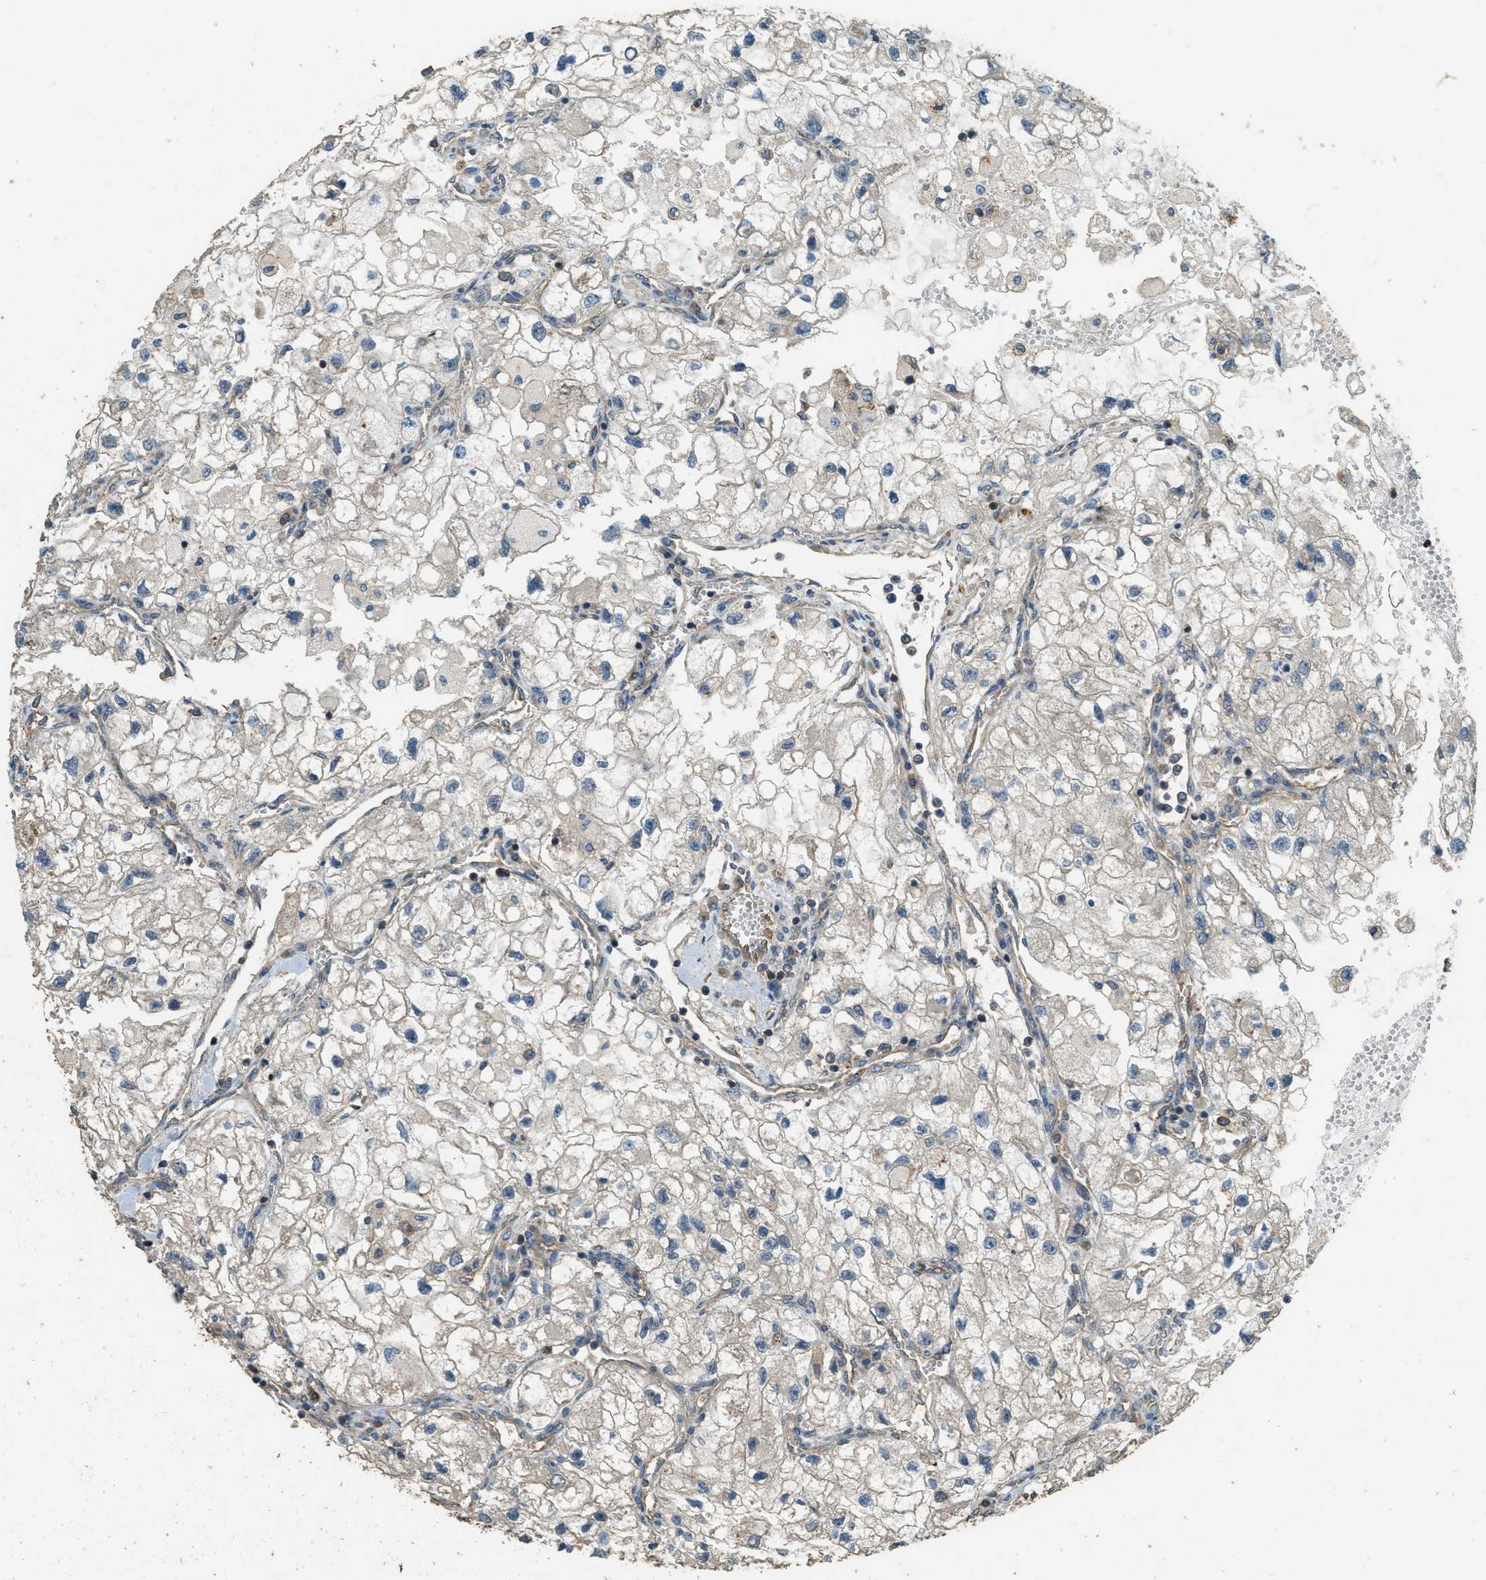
{"staining": {"intensity": "negative", "quantity": "none", "location": "none"}, "tissue": "renal cancer", "cell_type": "Tumor cells", "image_type": "cancer", "snomed": [{"axis": "morphology", "description": "Adenocarcinoma, NOS"}, {"axis": "topography", "description": "Kidney"}], "caption": "DAB immunohistochemical staining of renal cancer reveals no significant staining in tumor cells.", "gene": "MARS1", "patient": {"sex": "female", "age": 70}}